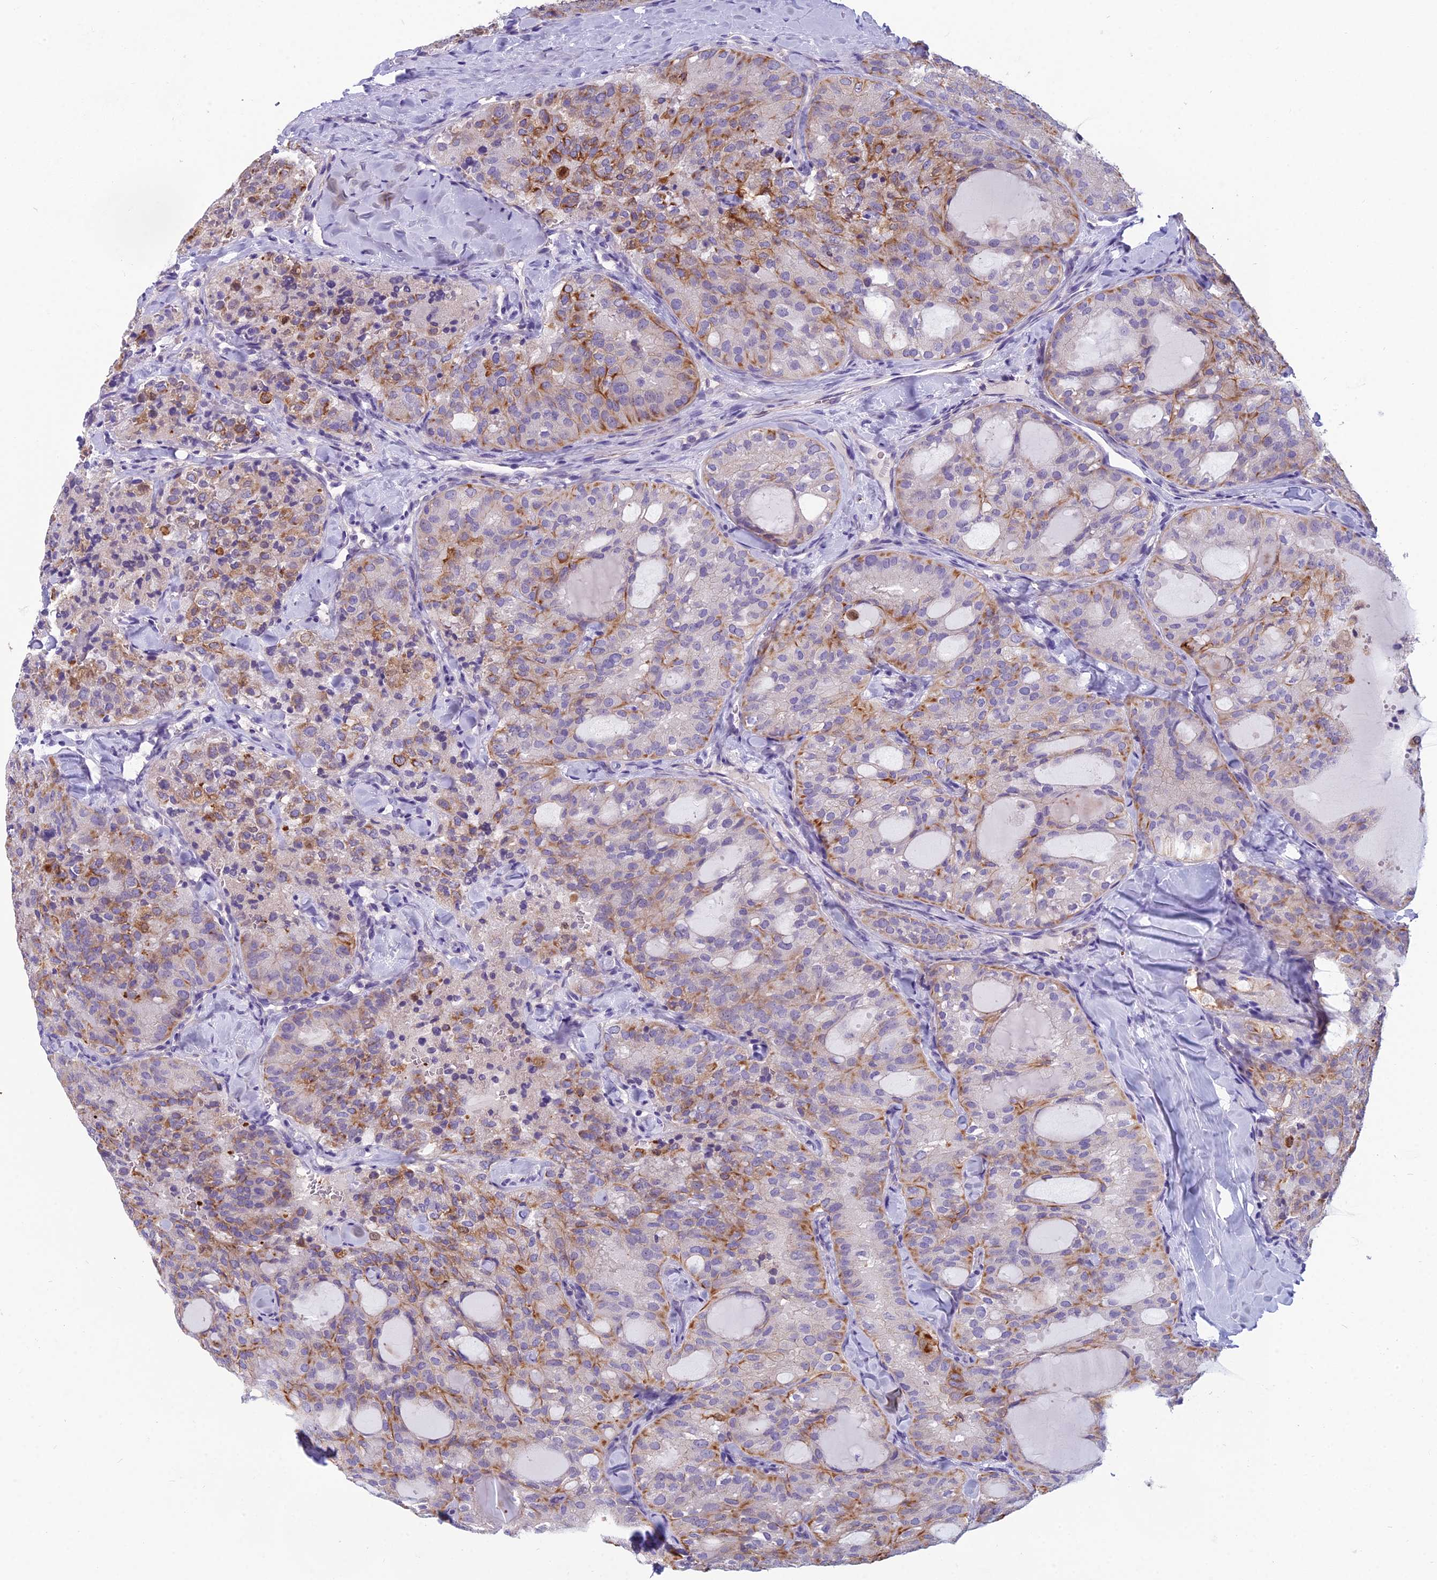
{"staining": {"intensity": "moderate", "quantity": "25%-75%", "location": "cytoplasmic/membranous"}, "tissue": "thyroid cancer", "cell_type": "Tumor cells", "image_type": "cancer", "snomed": [{"axis": "morphology", "description": "Follicular adenoma carcinoma, NOS"}, {"axis": "topography", "description": "Thyroid gland"}], "caption": "DAB (3,3'-diaminobenzidine) immunohistochemical staining of thyroid follicular adenoma carcinoma demonstrates moderate cytoplasmic/membranous protein expression in approximately 25%-75% of tumor cells.", "gene": "RBM41", "patient": {"sex": "male", "age": 75}}